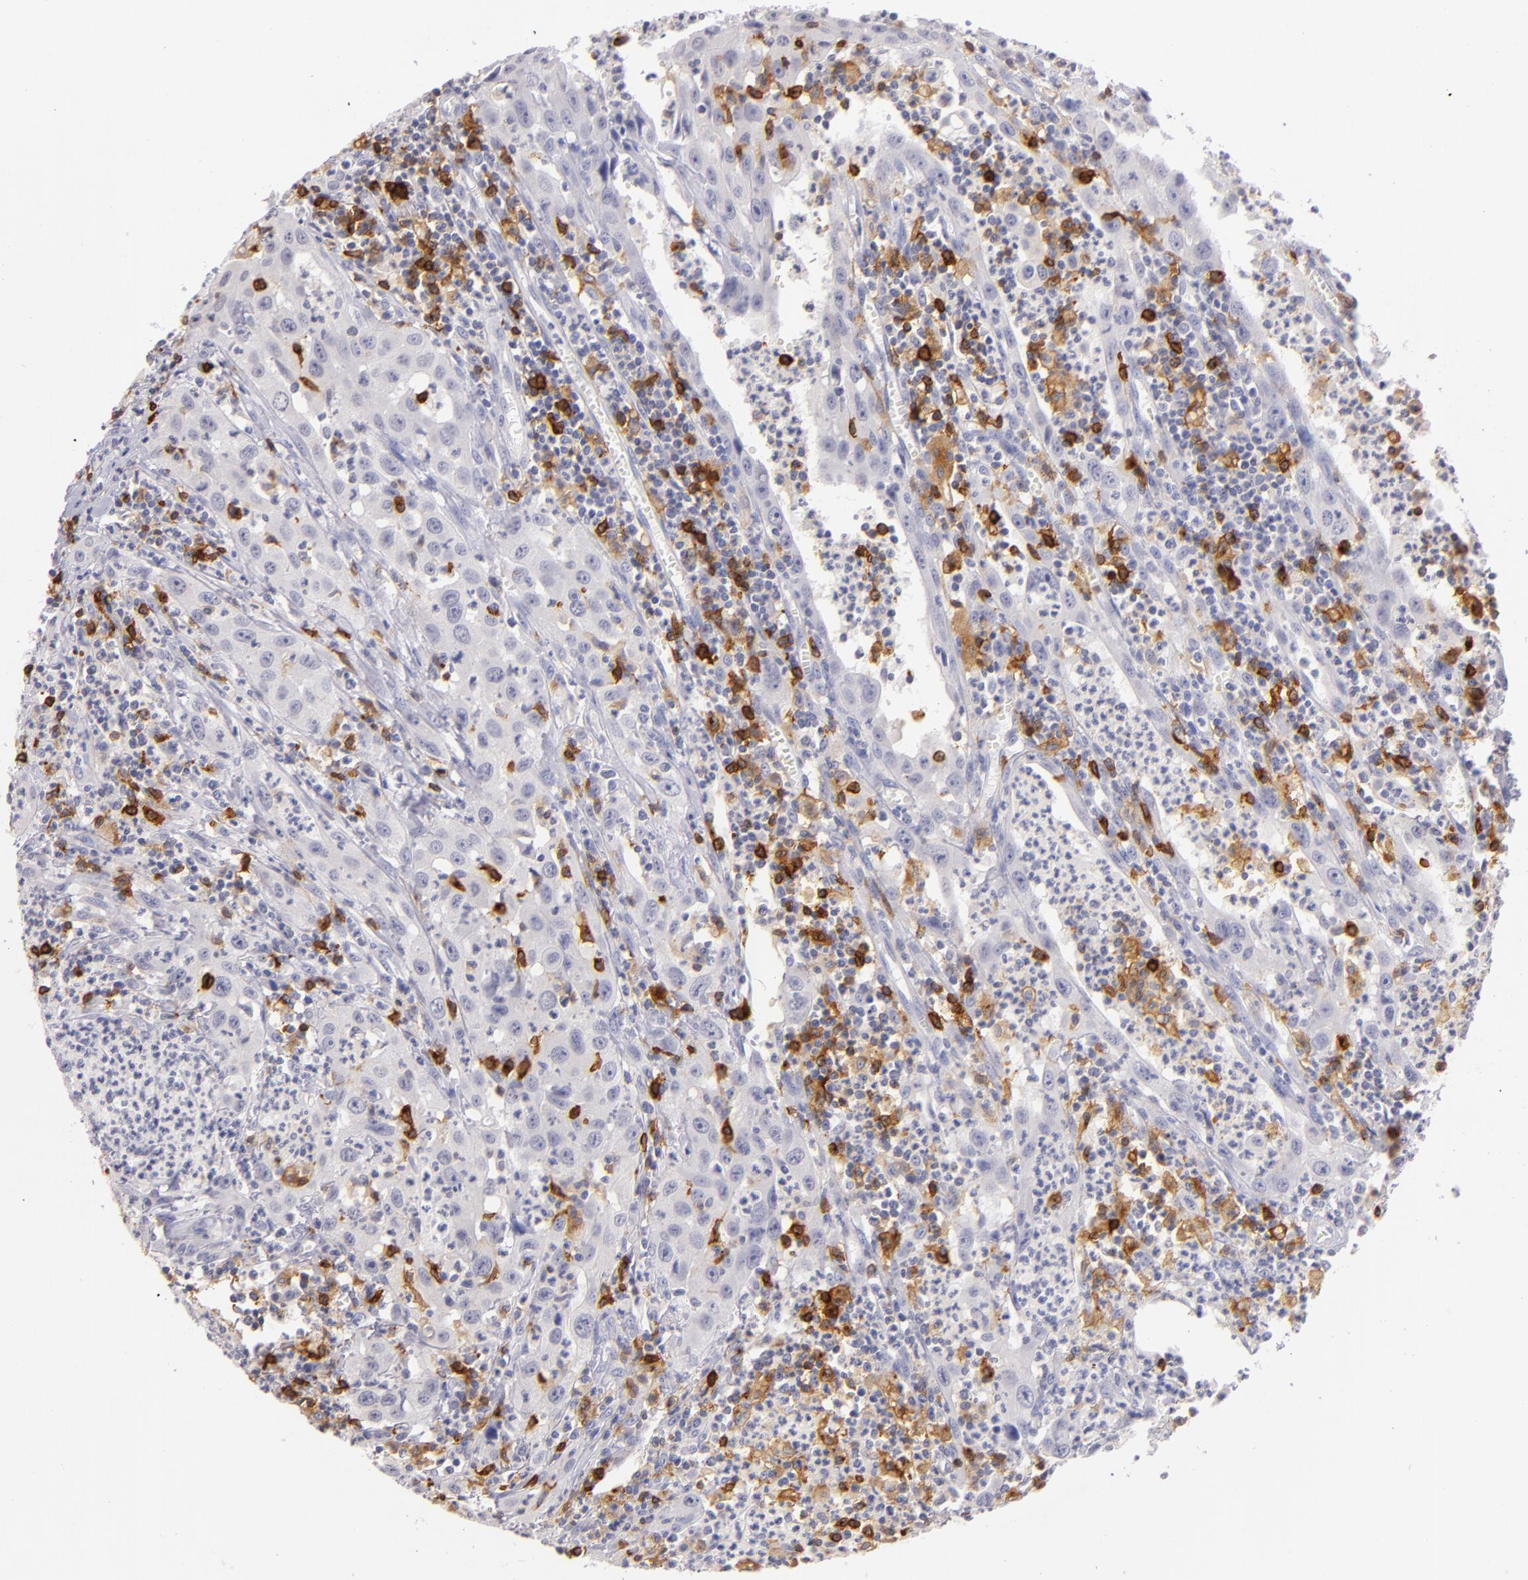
{"staining": {"intensity": "negative", "quantity": "none", "location": "none"}, "tissue": "urothelial cancer", "cell_type": "Tumor cells", "image_type": "cancer", "snomed": [{"axis": "morphology", "description": "Urothelial carcinoma, High grade"}, {"axis": "topography", "description": "Urinary bladder"}], "caption": "DAB (3,3'-diaminobenzidine) immunohistochemical staining of human urothelial carcinoma (high-grade) shows no significant expression in tumor cells.", "gene": "IL2RA", "patient": {"sex": "male", "age": 66}}